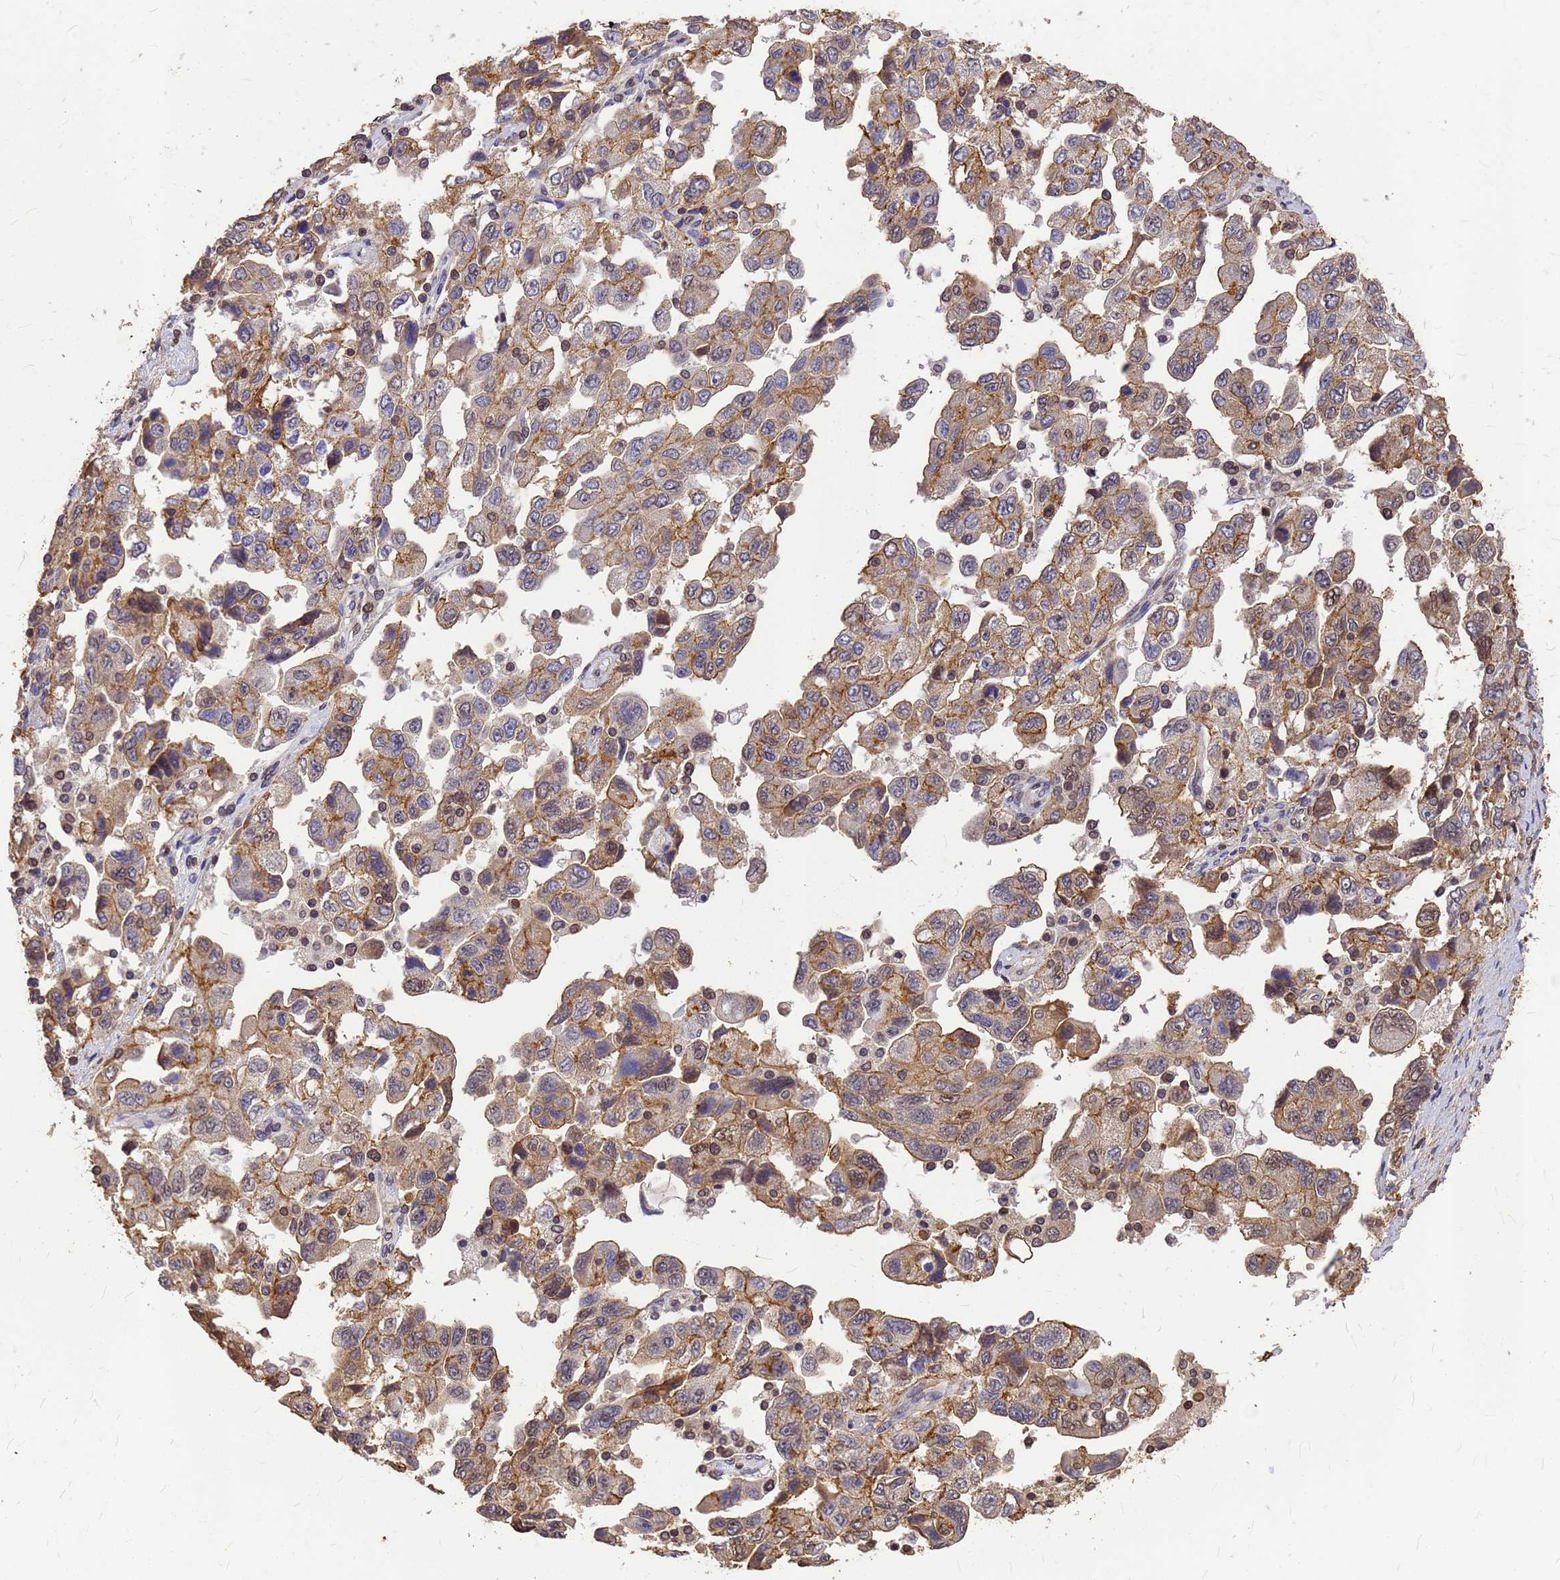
{"staining": {"intensity": "moderate", "quantity": ">75%", "location": "cytoplasmic/membranous"}, "tissue": "ovarian cancer", "cell_type": "Tumor cells", "image_type": "cancer", "snomed": [{"axis": "morphology", "description": "Carcinoma, NOS"}, {"axis": "morphology", "description": "Cystadenocarcinoma, serous, NOS"}, {"axis": "topography", "description": "Ovary"}], "caption": "Immunohistochemical staining of ovarian cancer (serous cystadenocarcinoma) exhibits moderate cytoplasmic/membranous protein positivity in about >75% of tumor cells.", "gene": "C1orf35", "patient": {"sex": "female", "age": 69}}